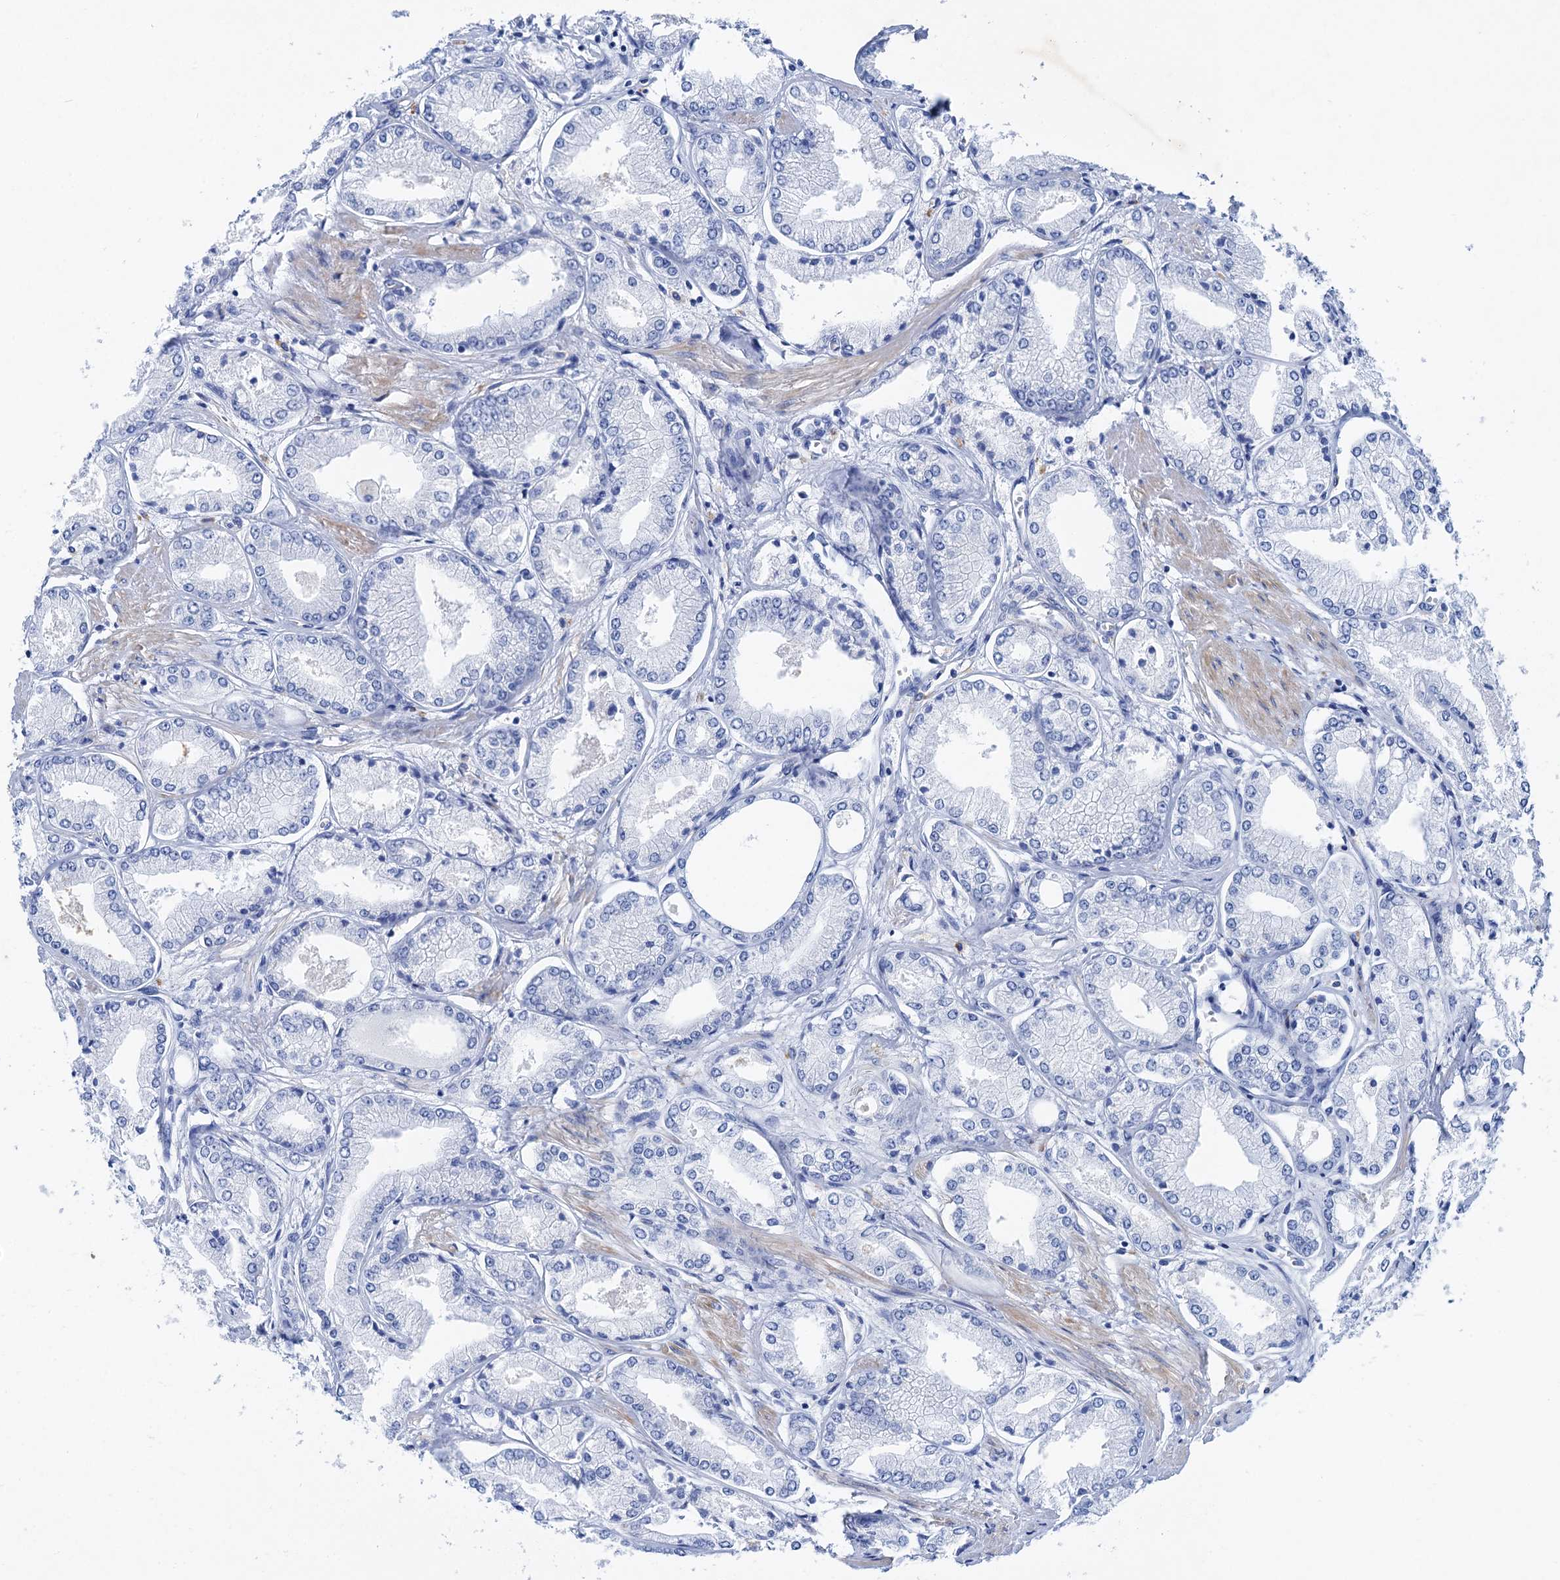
{"staining": {"intensity": "negative", "quantity": "none", "location": "none"}, "tissue": "prostate cancer", "cell_type": "Tumor cells", "image_type": "cancer", "snomed": [{"axis": "morphology", "description": "Adenocarcinoma, Low grade"}, {"axis": "topography", "description": "Prostate"}], "caption": "A high-resolution image shows immunohistochemistry staining of prostate cancer (adenocarcinoma (low-grade)), which displays no significant positivity in tumor cells.", "gene": "NLRP10", "patient": {"sex": "male", "age": 60}}